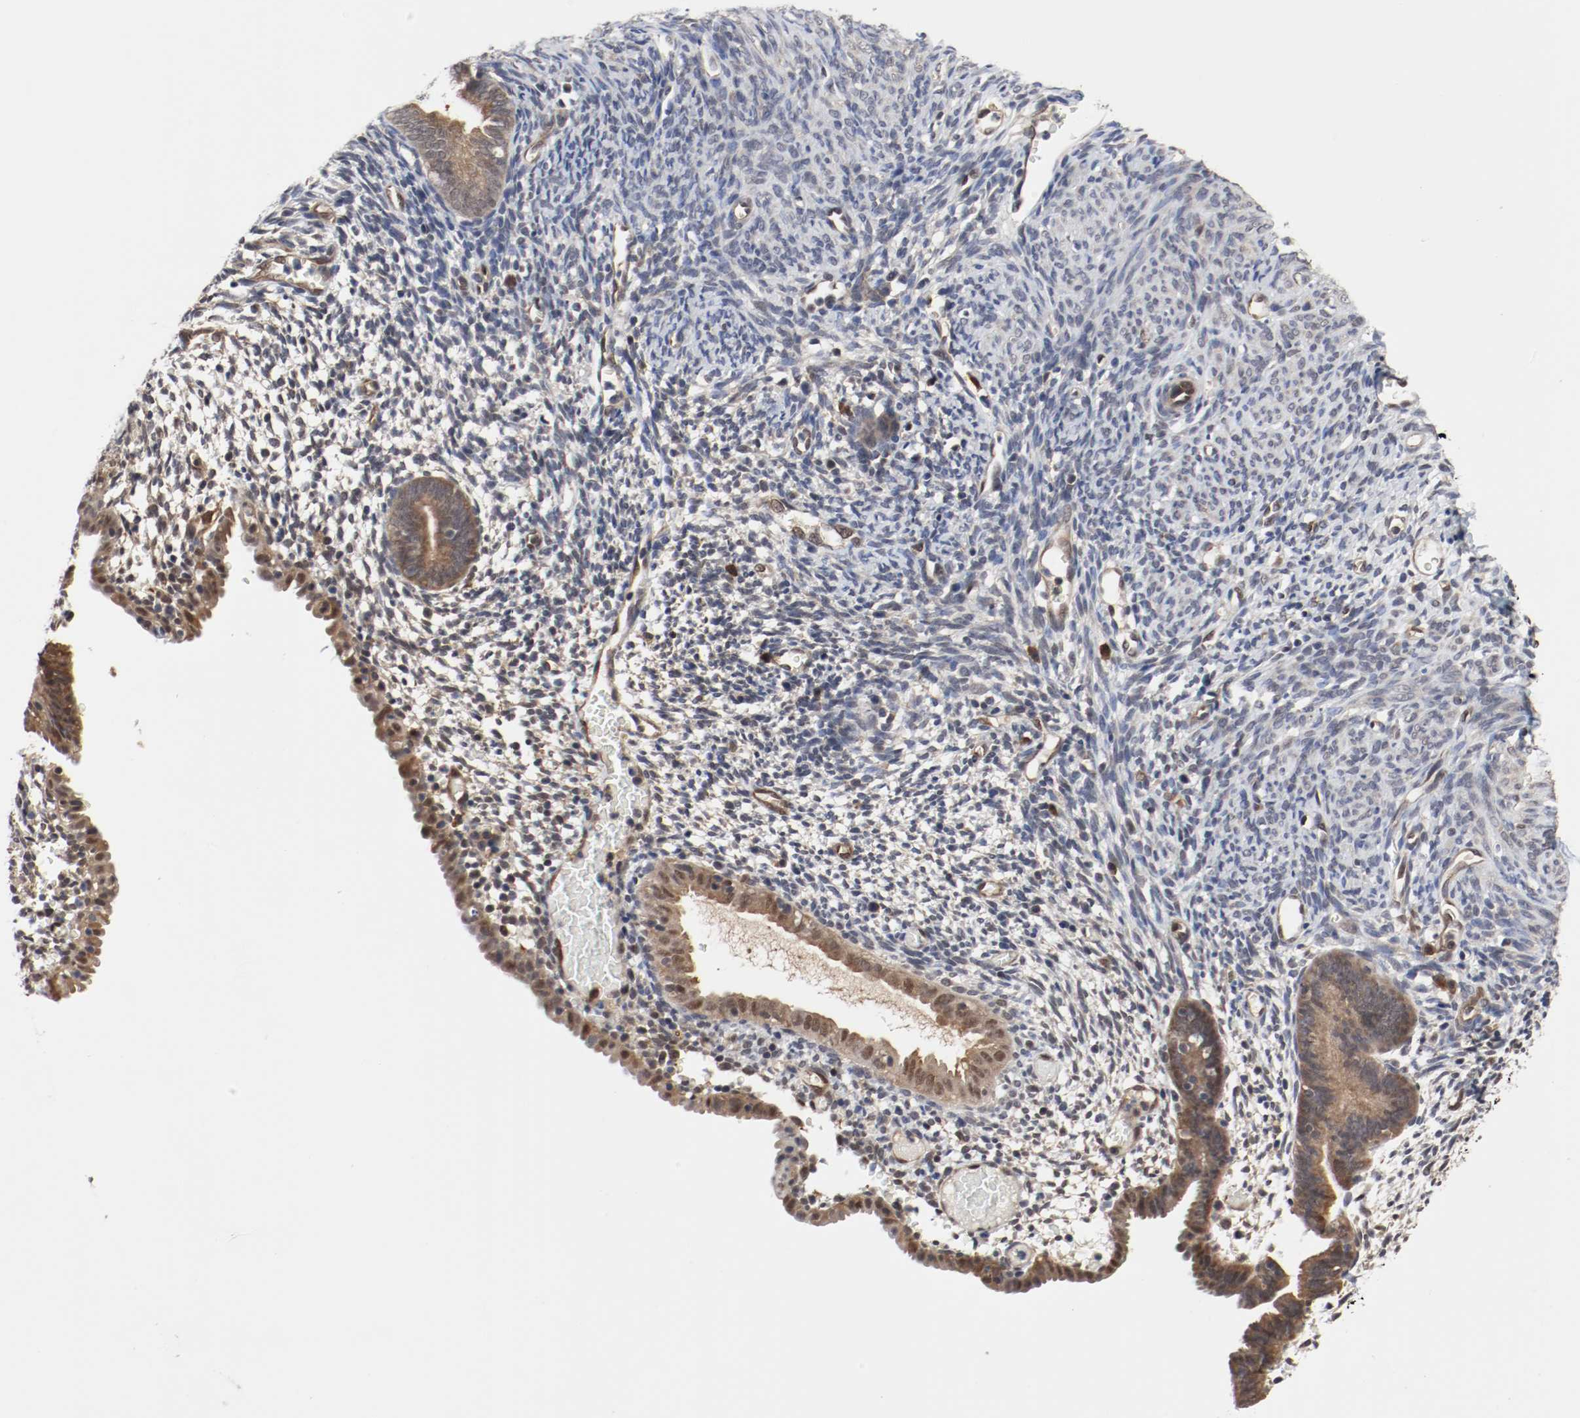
{"staining": {"intensity": "weak", "quantity": "25%-75%", "location": "cytoplasmic/membranous"}, "tissue": "endometrium", "cell_type": "Cells in endometrial stroma", "image_type": "normal", "snomed": [{"axis": "morphology", "description": "Normal tissue, NOS"}, {"axis": "morphology", "description": "Atrophy, NOS"}, {"axis": "topography", "description": "Uterus"}, {"axis": "topography", "description": "Endometrium"}], "caption": "Weak cytoplasmic/membranous expression is identified in approximately 25%-75% of cells in endometrial stroma in unremarkable endometrium.", "gene": "AFG3L2", "patient": {"sex": "female", "age": 68}}